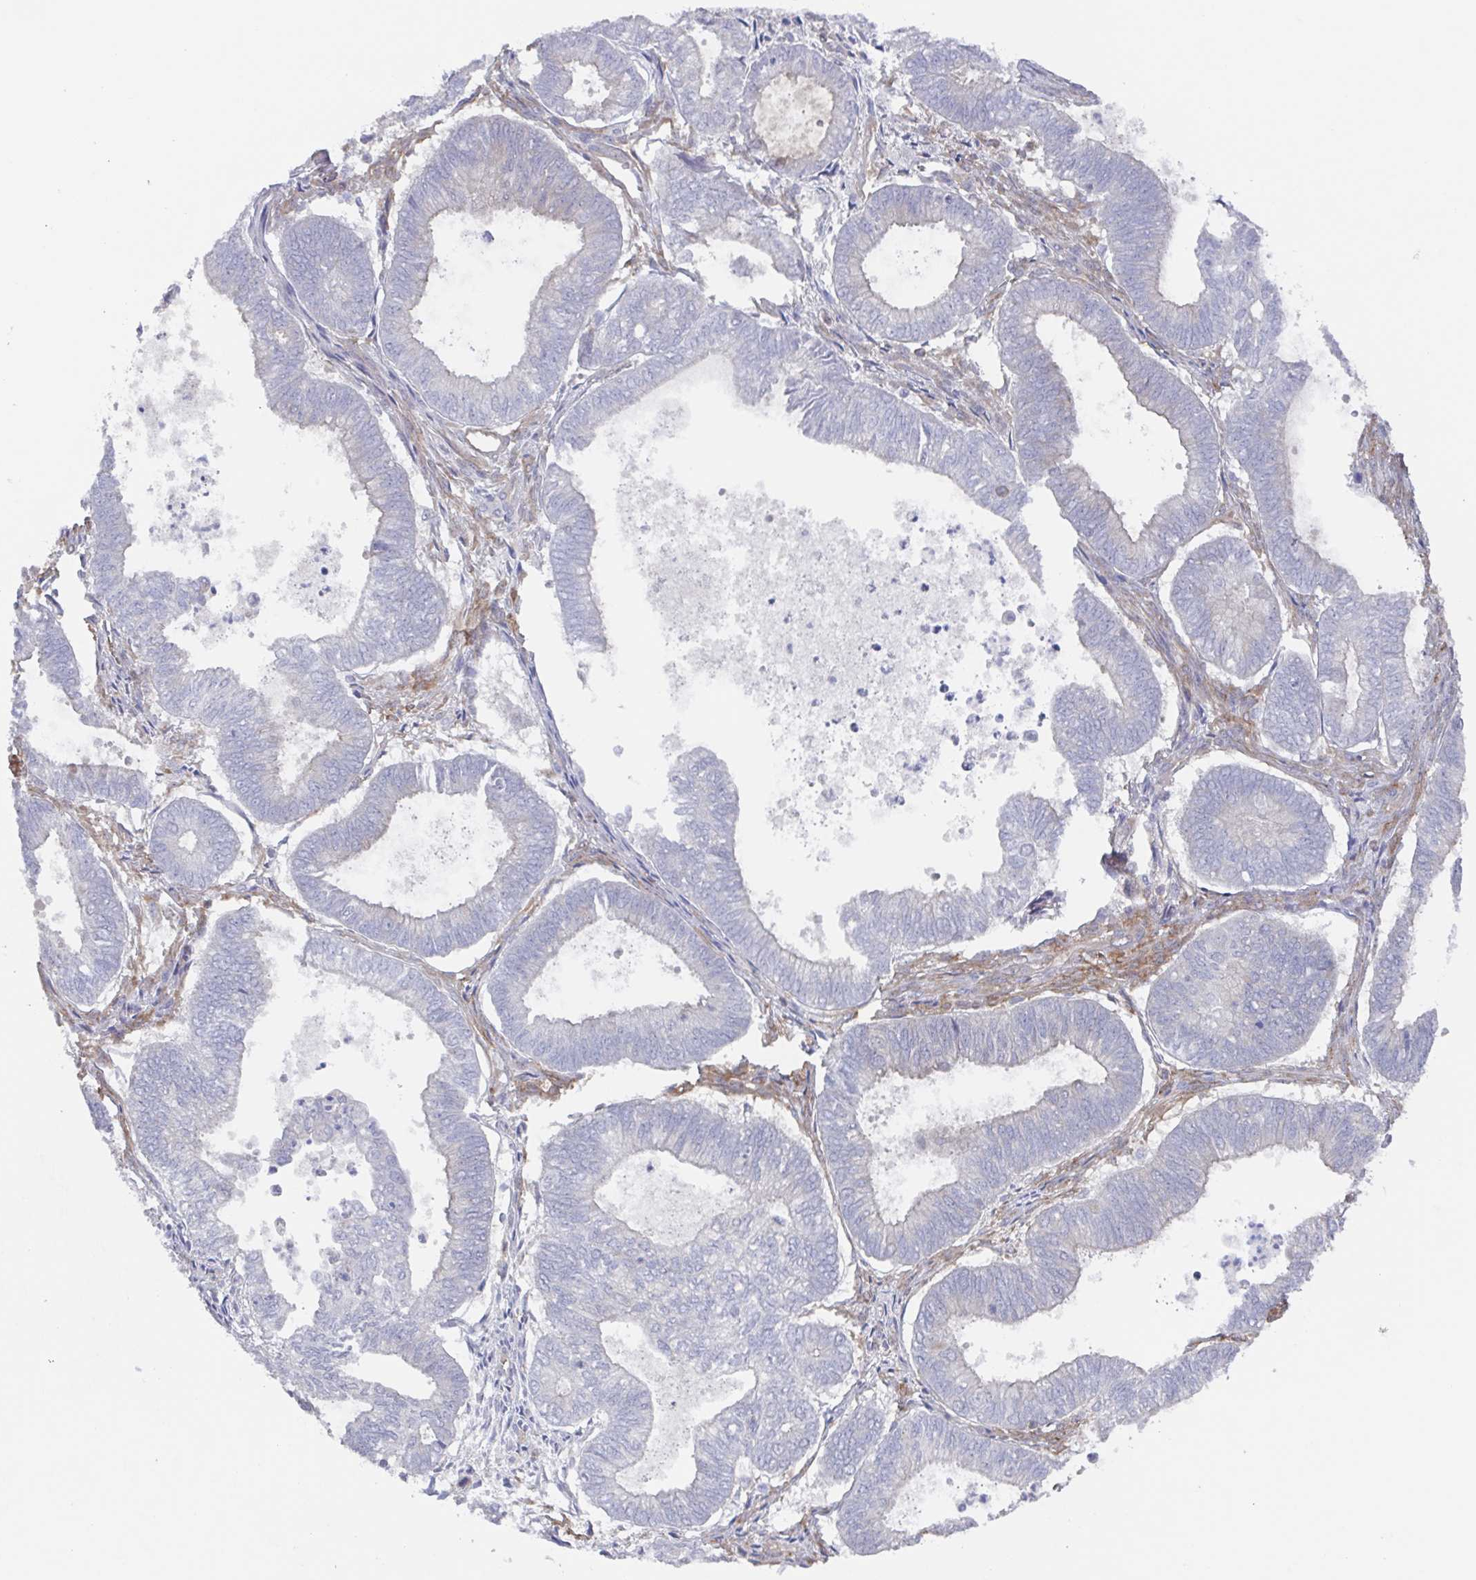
{"staining": {"intensity": "negative", "quantity": "none", "location": "none"}, "tissue": "ovarian cancer", "cell_type": "Tumor cells", "image_type": "cancer", "snomed": [{"axis": "morphology", "description": "Carcinoma, endometroid"}, {"axis": "topography", "description": "Ovary"}], "caption": "A high-resolution photomicrograph shows immunohistochemistry staining of endometroid carcinoma (ovarian), which reveals no significant staining in tumor cells. Brightfield microscopy of immunohistochemistry (IHC) stained with DAB (3,3'-diaminobenzidine) (brown) and hematoxylin (blue), captured at high magnification.", "gene": "AGFG2", "patient": {"sex": "female", "age": 64}}